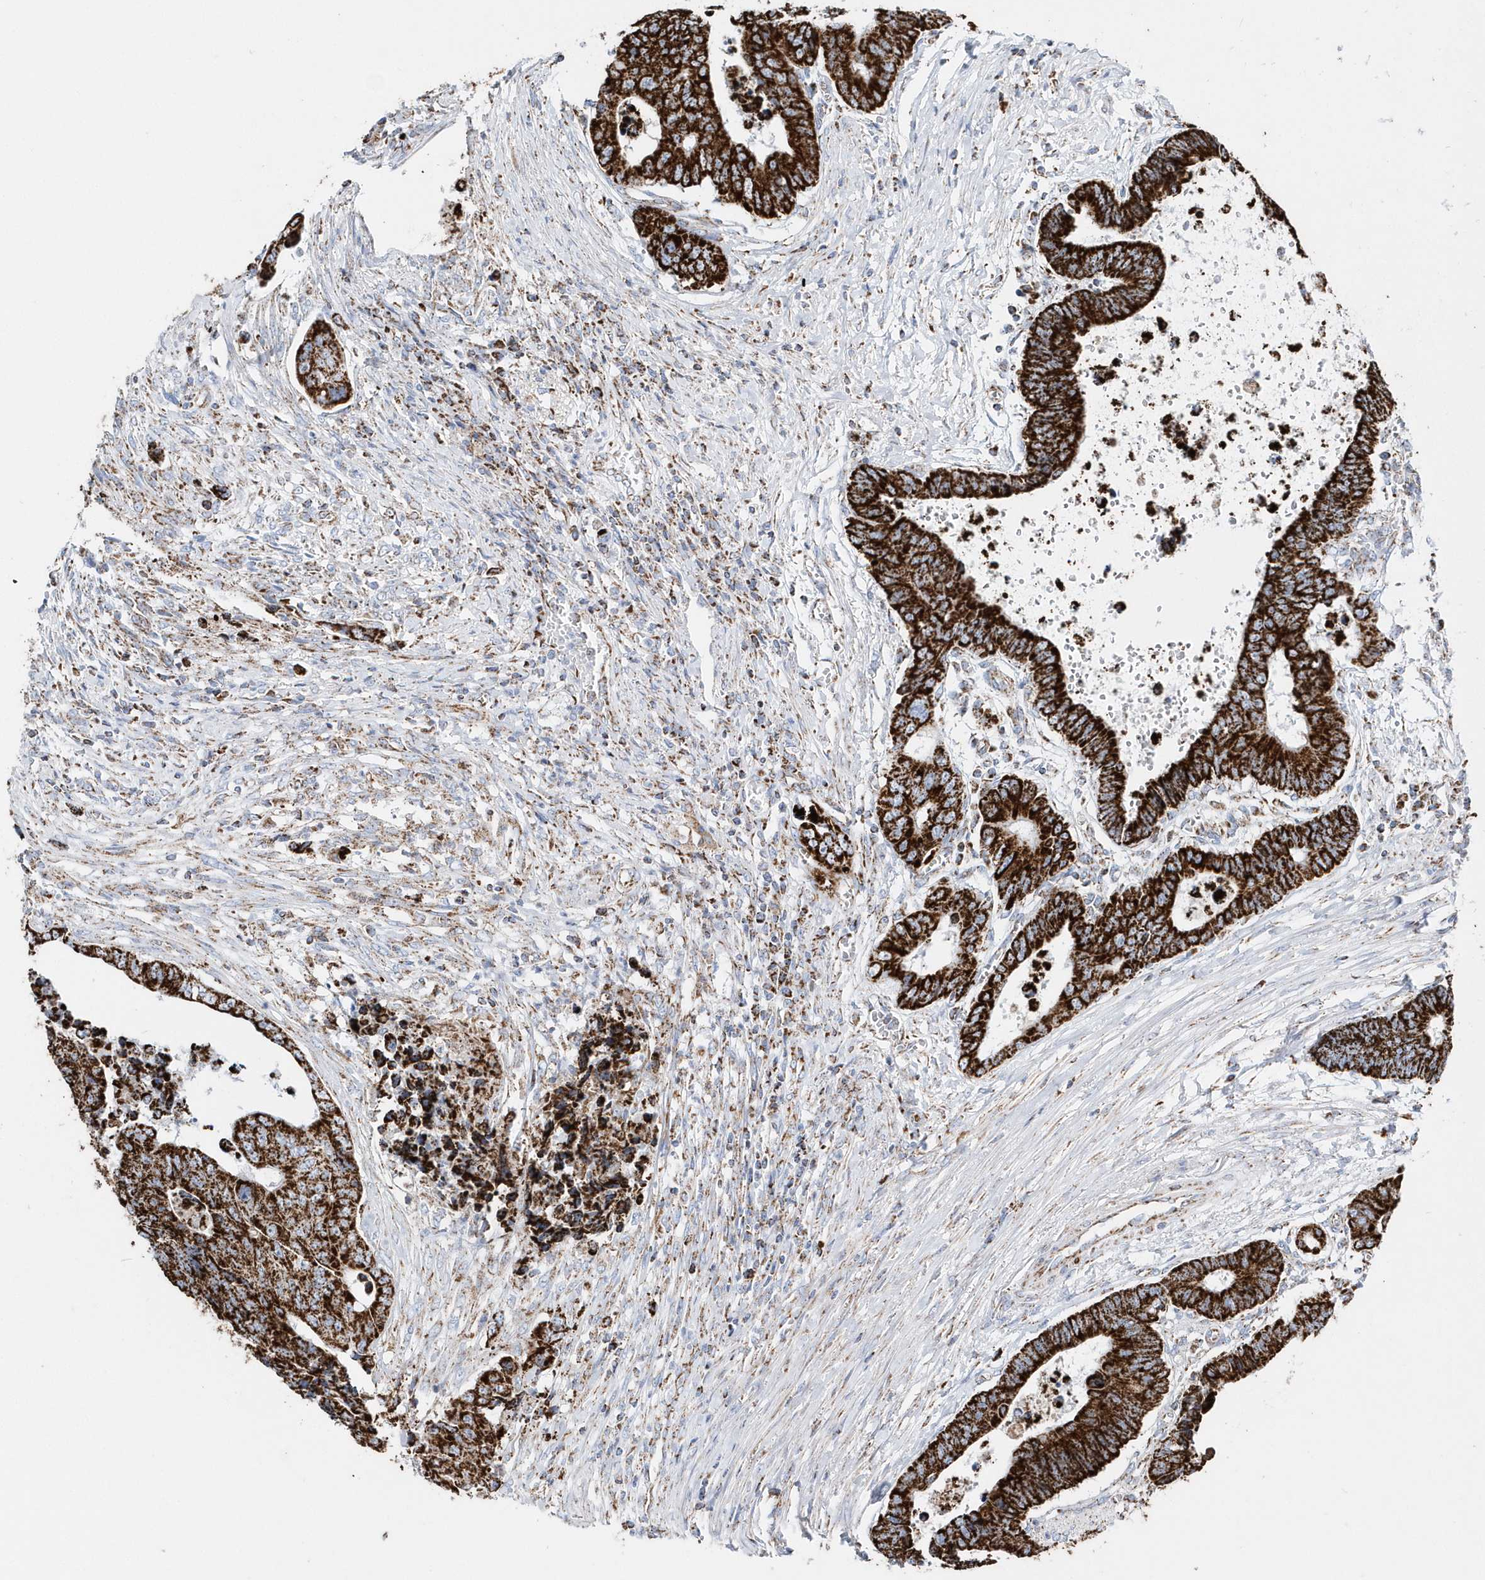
{"staining": {"intensity": "strong", "quantity": ">75%", "location": "cytoplasmic/membranous"}, "tissue": "colorectal cancer", "cell_type": "Tumor cells", "image_type": "cancer", "snomed": [{"axis": "morphology", "description": "Adenocarcinoma, NOS"}, {"axis": "topography", "description": "Rectum"}], "caption": "High-magnification brightfield microscopy of colorectal cancer (adenocarcinoma) stained with DAB (brown) and counterstained with hematoxylin (blue). tumor cells exhibit strong cytoplasmic/membranous staining is seen in about>75% of cells. (Stains: DAB (3,3'-diaminobenzidine) in brown, nuclei in blue, Microscopy: brightfield microscopy at high magnification).", "gene": "TMCO6", "patient": {"sex": "male", "age": 84}}